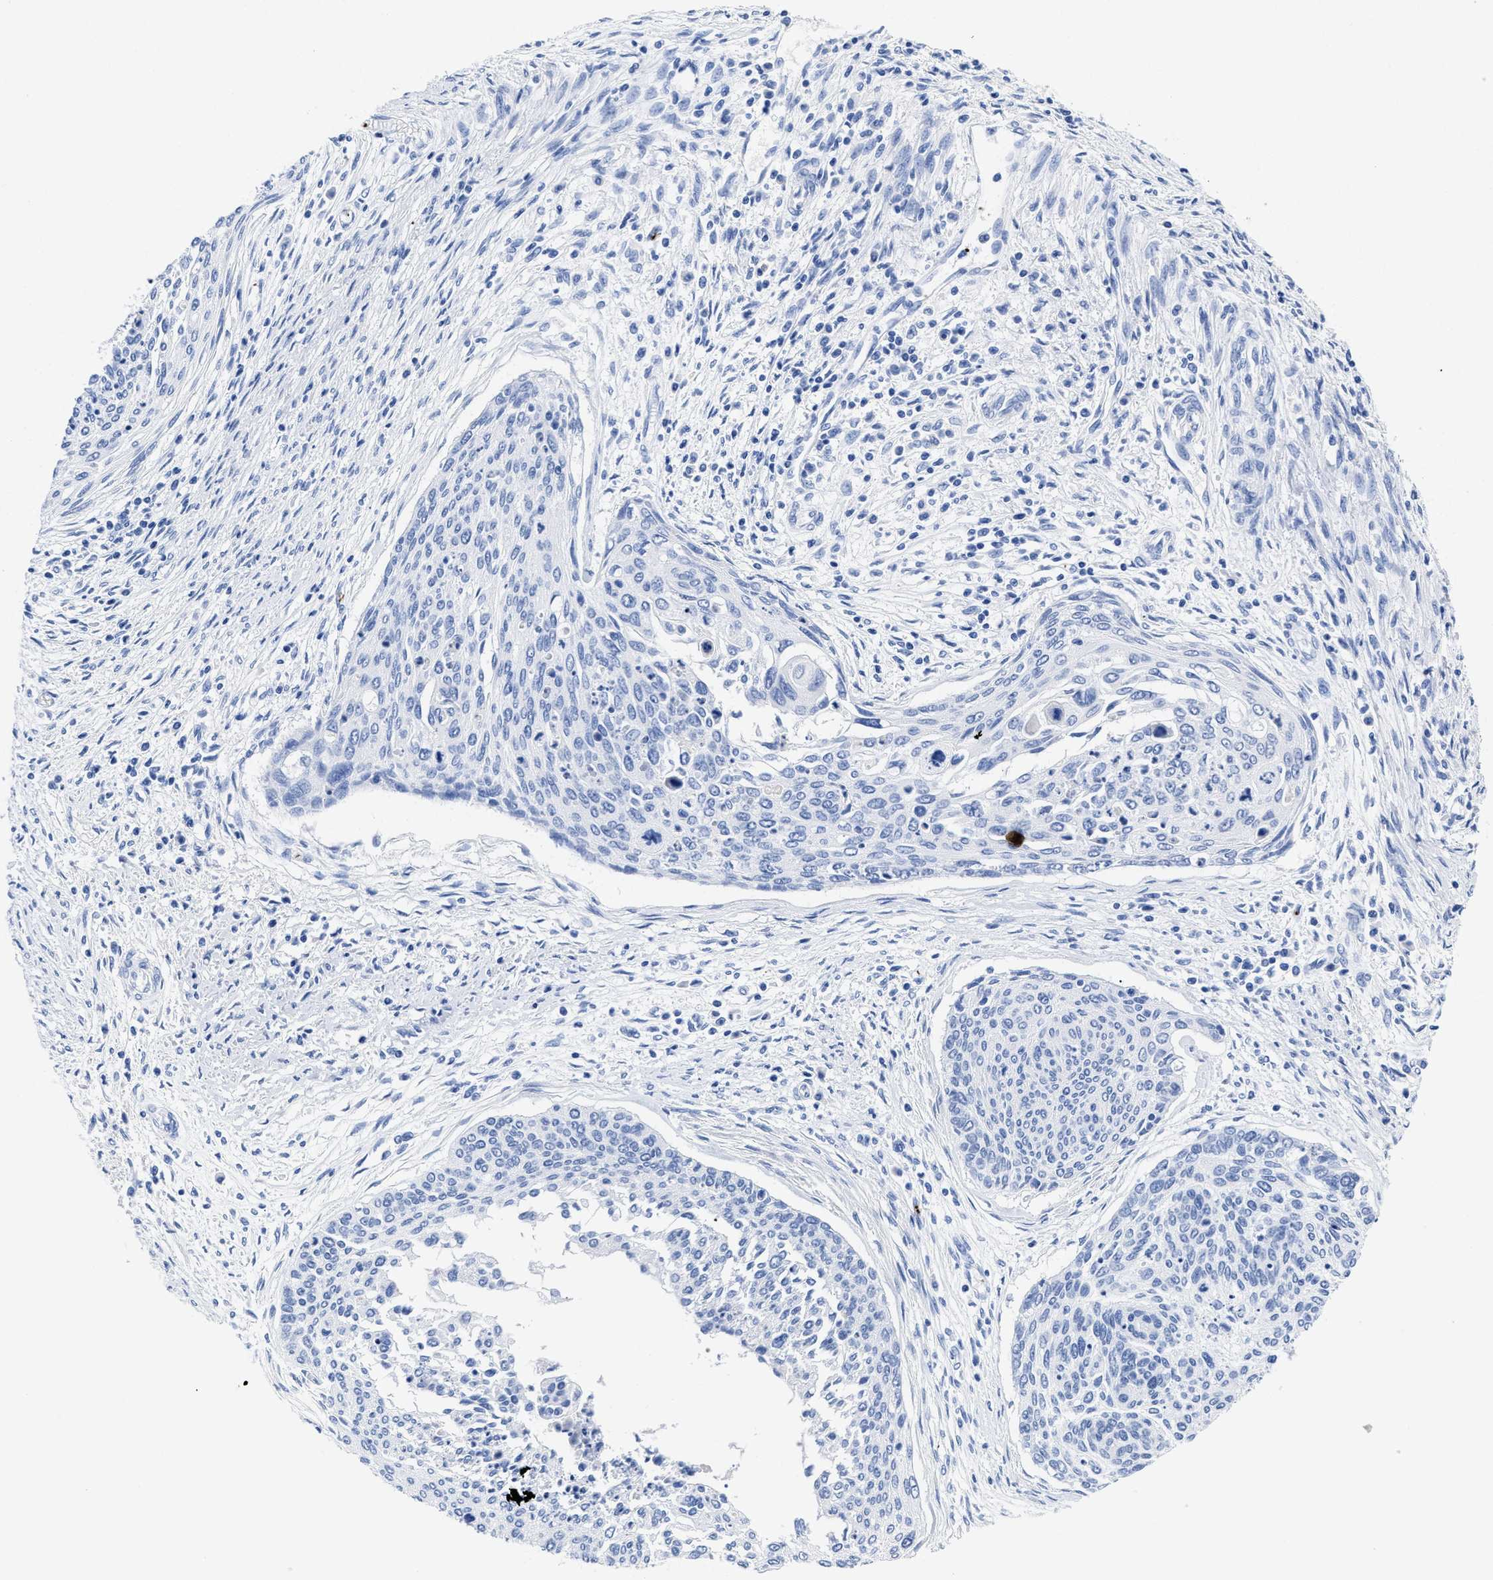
{"staining": {"intensity": "negative", "quantity": "none", "location": "none"}, "tissue": "cervical cancer", "cell_type": "Tumor cells", "image_type": "cancer", "snomed": [{"axis": "morphology", "description": "Squamous cell carcinoma, NOS"}, {"axis": "topography", "description": "Cervix"}], "caption": "Immunohistochemistry of cervical squamous cell carcinoma exhibits no staining in tumor cells.", "gene": "TREML1", "patient": {"sex": "female", "age": 55}}